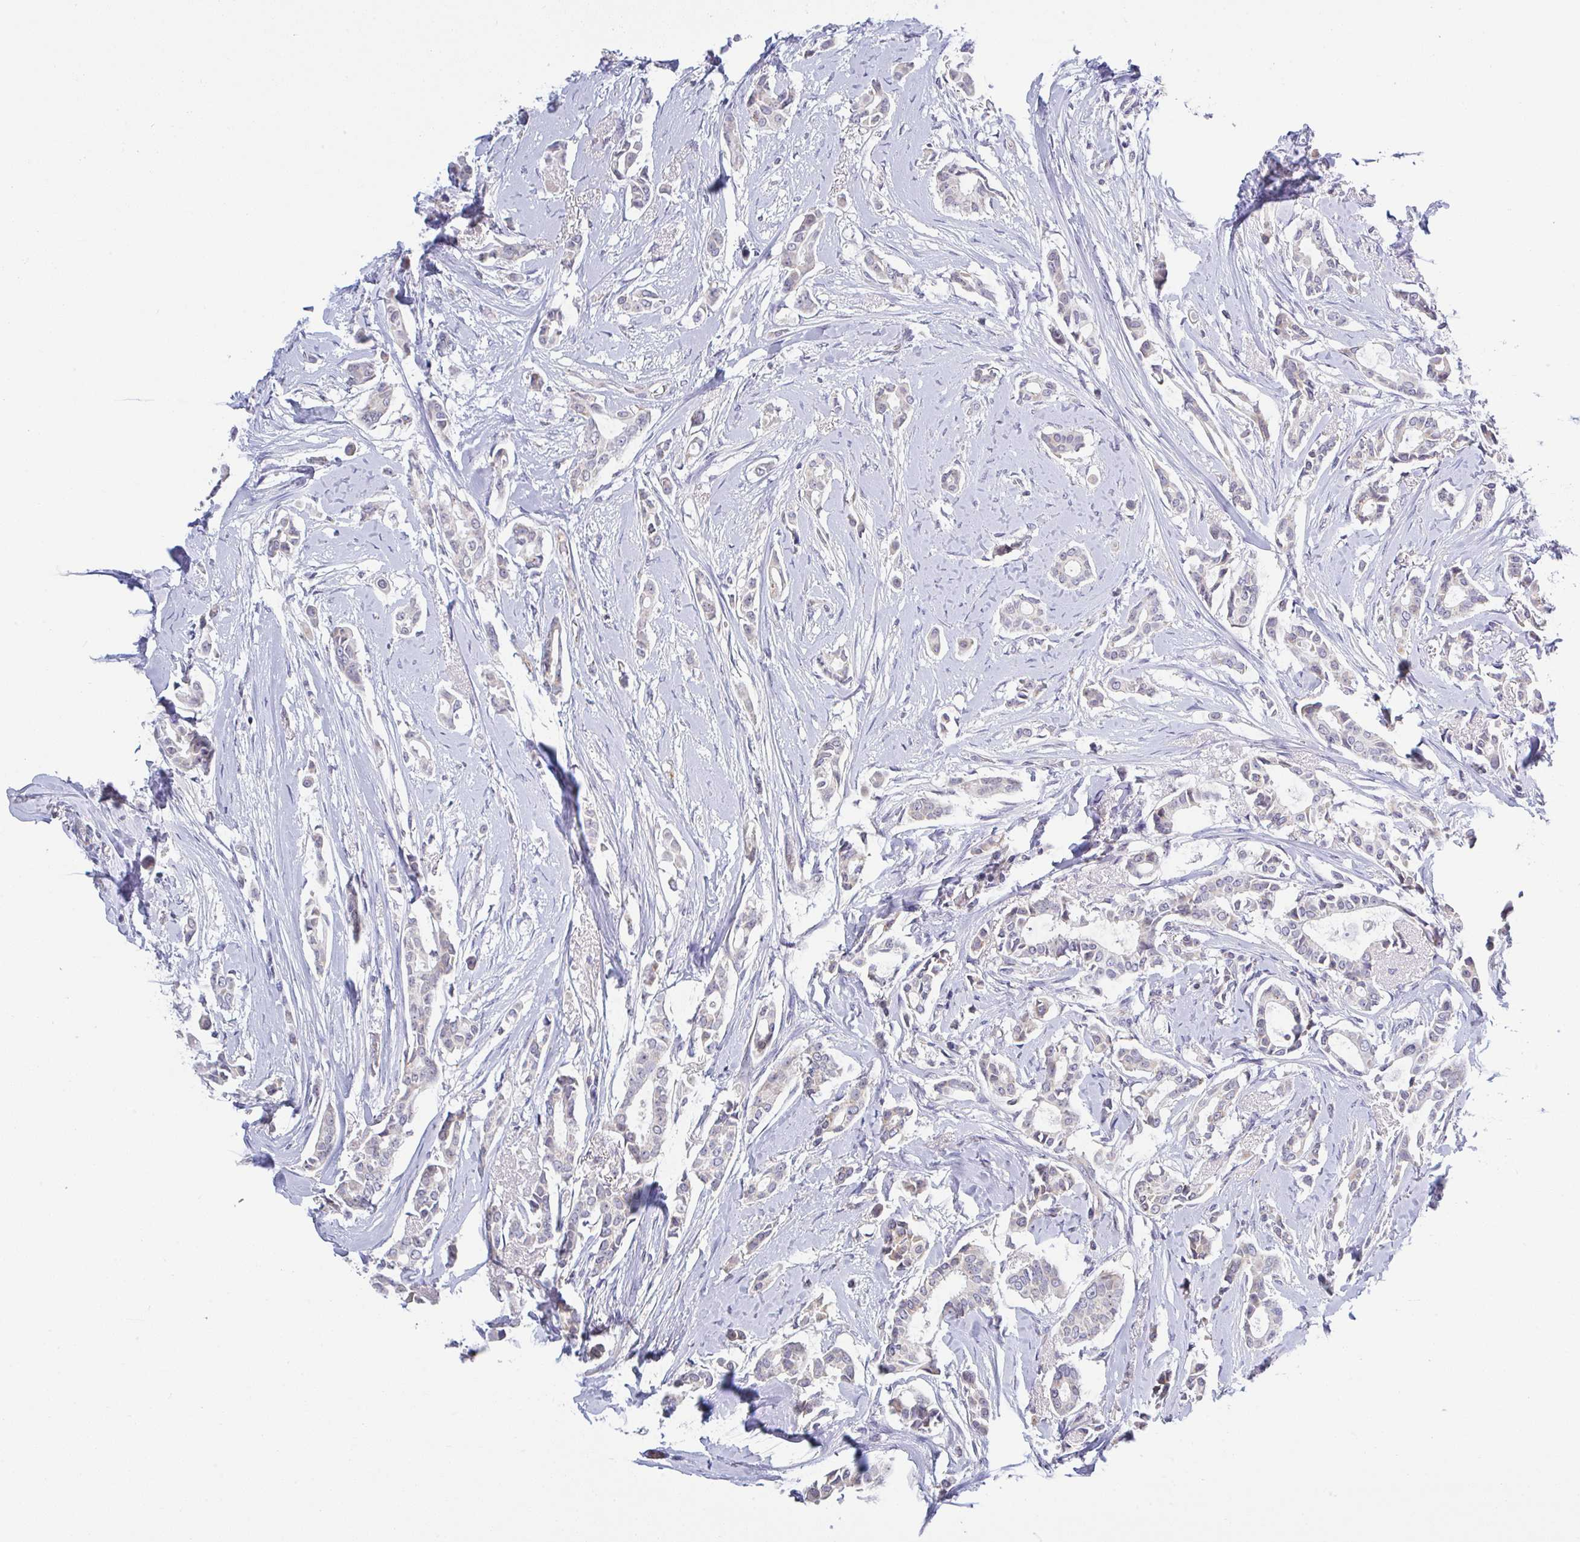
{"staining": {"intensity": "negative", "quantity": "none", "location": "none"}, "tissue": "breast cancer", "cell_type": "Tumor cells", "image_type": "cancer", "snomed": [{"axis": "morphology", "description": "Duct carcinoma"}, {"axis": "topography", "description": "Breast"}], "caption": "The image demonstrates no staining of tumor cells in breast cancer.", "gene": "PLCD4", "patient": {"sex": "female", "age": 64}}